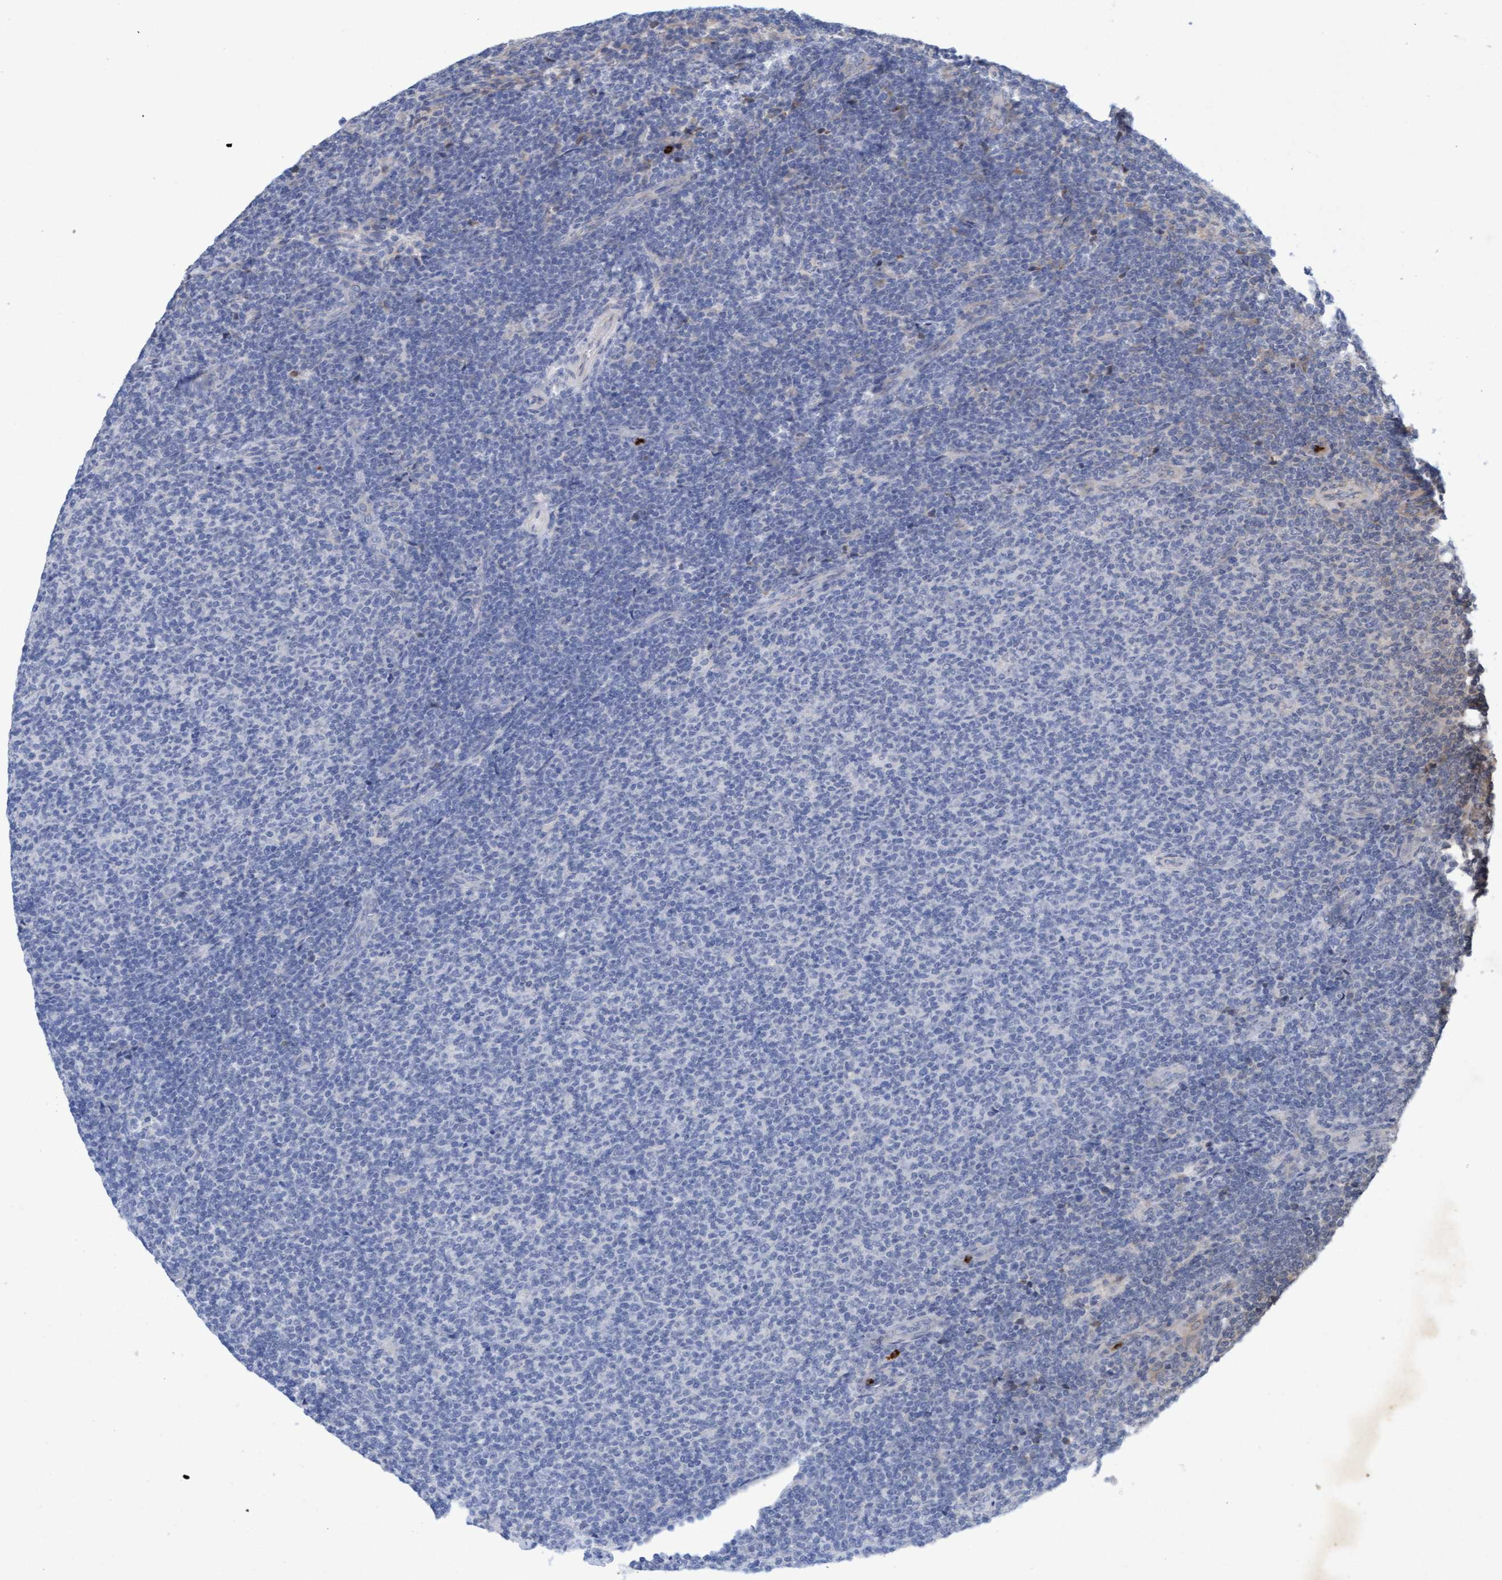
{"staining": {"intensity": "negative", "quantity": "none", "location": "none"}, "tissue": "lymphoma", "cell_type": "Tumor cells", "image_type": "cancer", "snomed": [{"axis": "morphology", "description": "Malignant lymphoma, non-Hodgkin's type, Low grade"}, {"axis": "topography", "description": "Lymph node"}], "caption": "IHC photomicrograph of neoplastic tissue: human low-grade malignant lymphoma, non-Hodgkin's type stained with DAB (3,3'-diaminobenzidine) shows no significant protein expression in tumor cells.", "gene": "MMP8", "patient": {"sex": "male", "age": 66}}